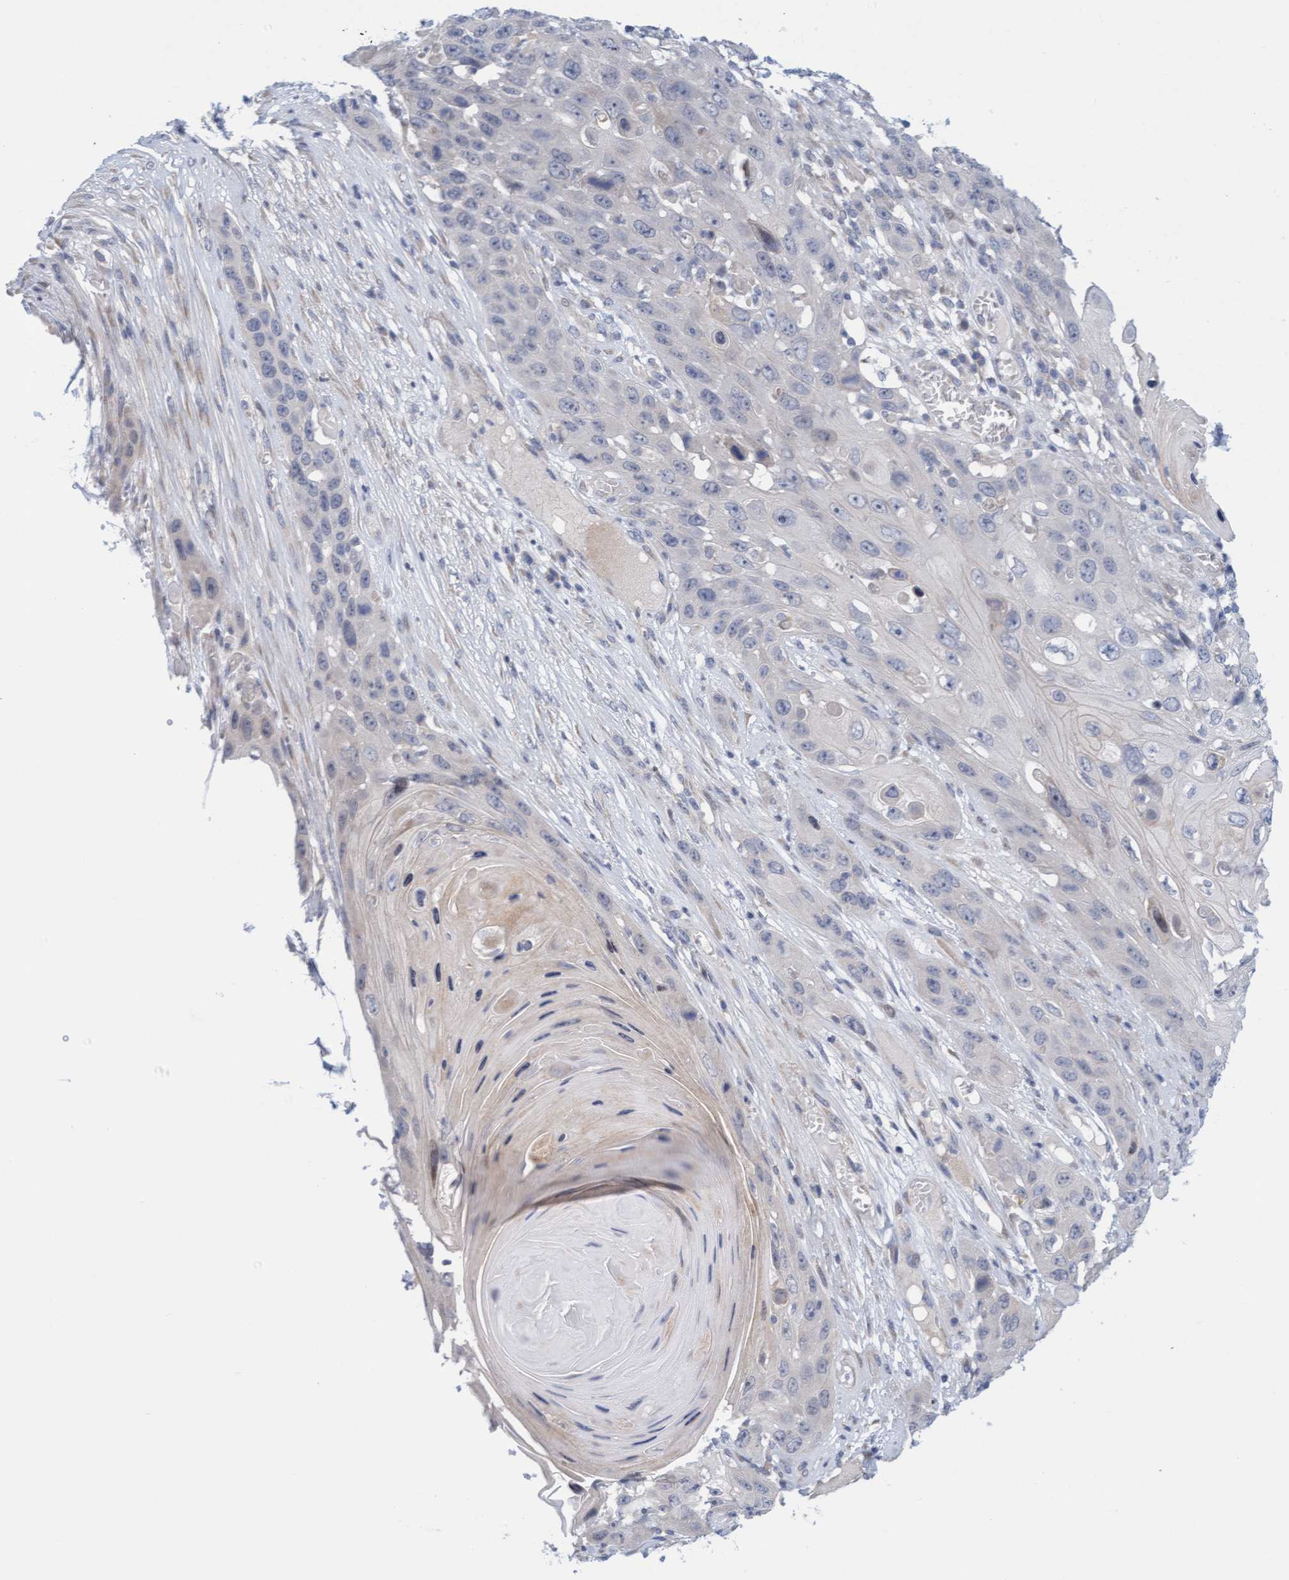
{"staining": {"intensity": "negative", "quantity": "none", "location": "none"}, "tissue": "skin cancer", "cell_type": "Tumor cells", "image_type": "cancer", "snomed": [{"axis": "morphology", "description": "Squamous cell carcinoma, NOS"}, {"axis": "topography", "description": "Skin"}], "caption": "Immunohistochemistry (IHC) histopathology image of skin squamous cell carcinoma stained for a protein (brown), which exhibits no expression in tumor cells.", "gene": "ZC3H3", "patient": {"sex": "male", "age": 55}}